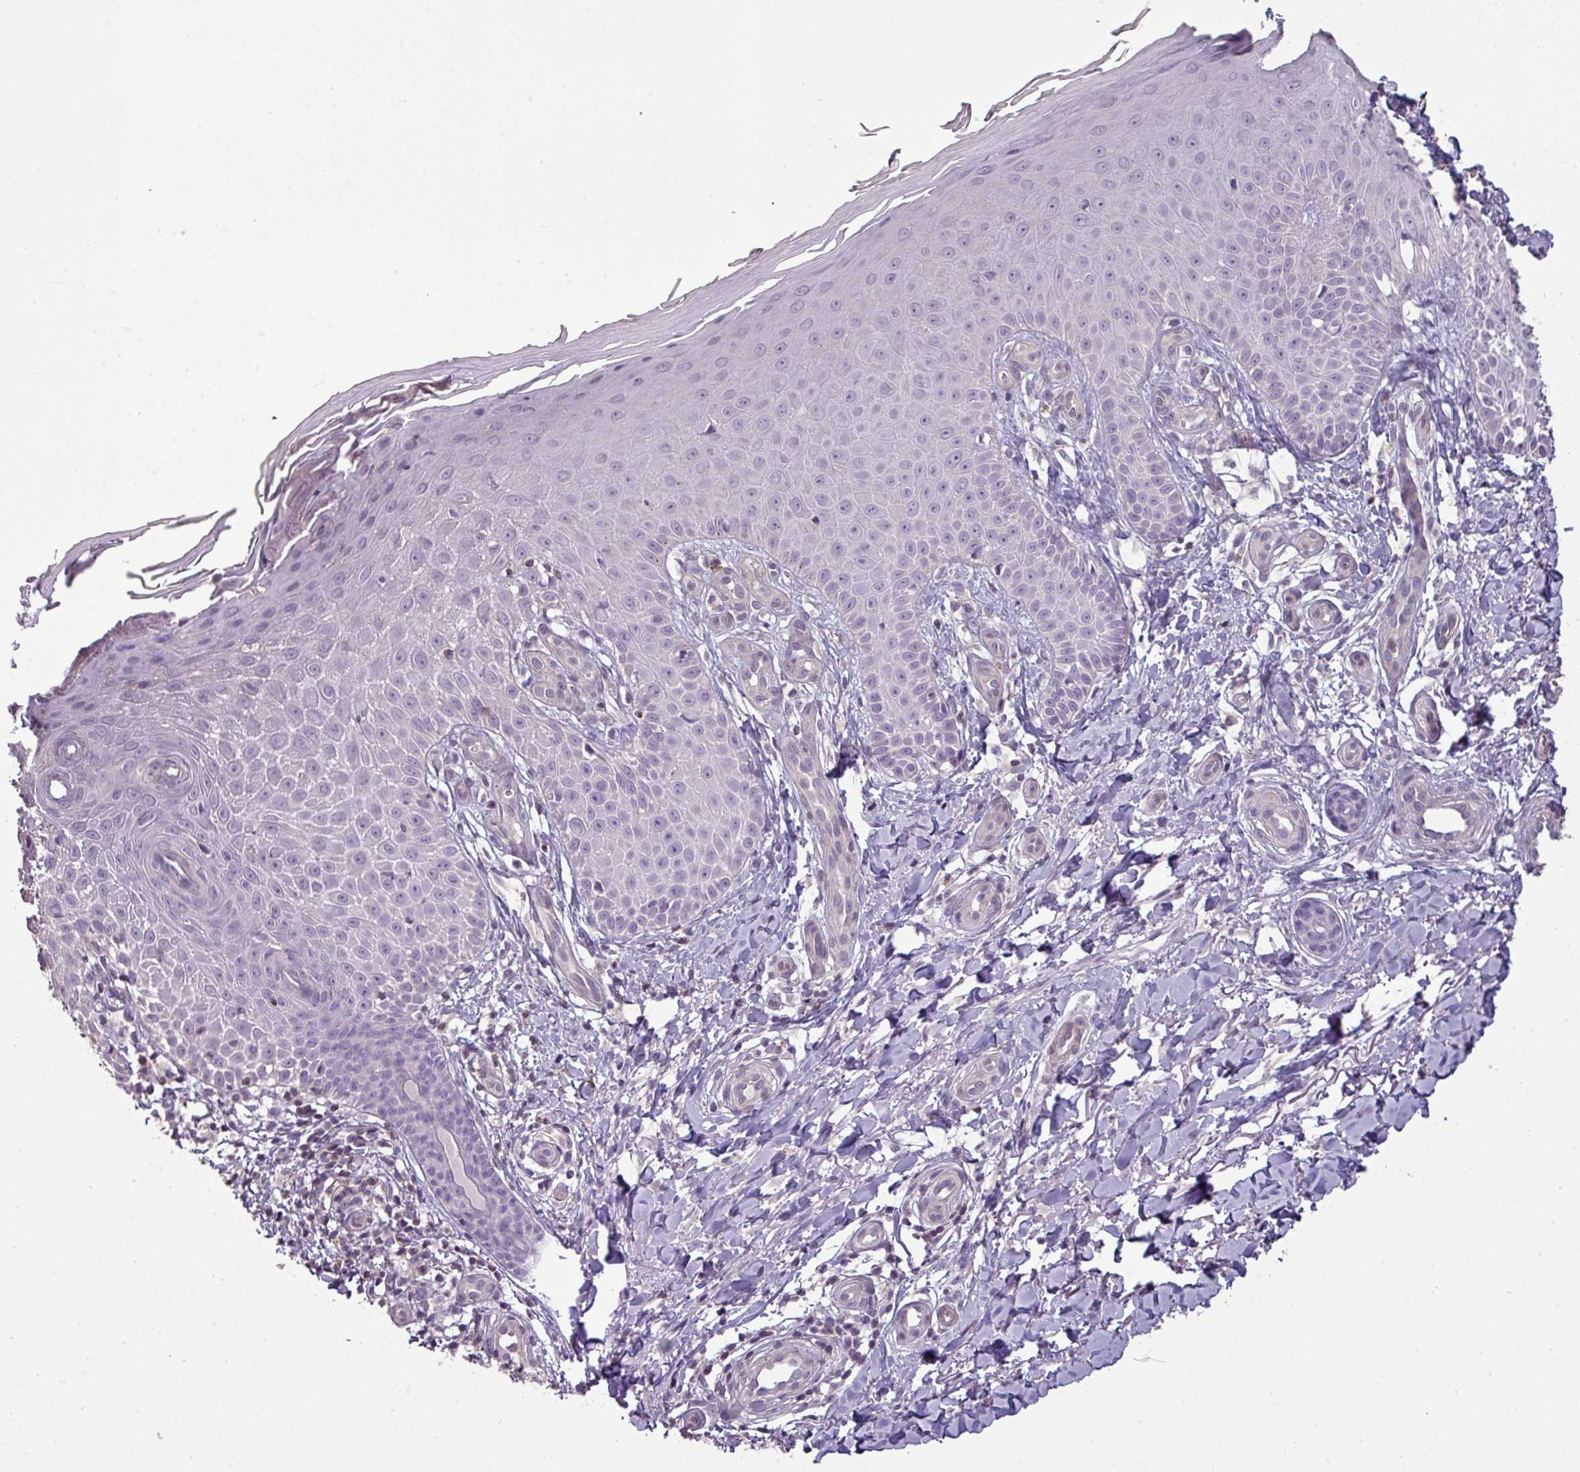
{"staining": {"intensity": "negative", "quantity": "none", "location": "none"}, "tissue": "skin", "cell_type": "Fibroblasts", "image_type": "normal", "snomed": [{"axis": "morphology", "description": "Normal tissue, NOS"}, {"axis": "topography", "description": "Skin"}], "caption": "Fibroblasts are negative for protein expression in benign human skin. (DAB (3,3'-diaminobenzidine) immunohistochemistry, high magnification).", "gene": "LY9", "patient": {"sex": "male", "age": 81}}